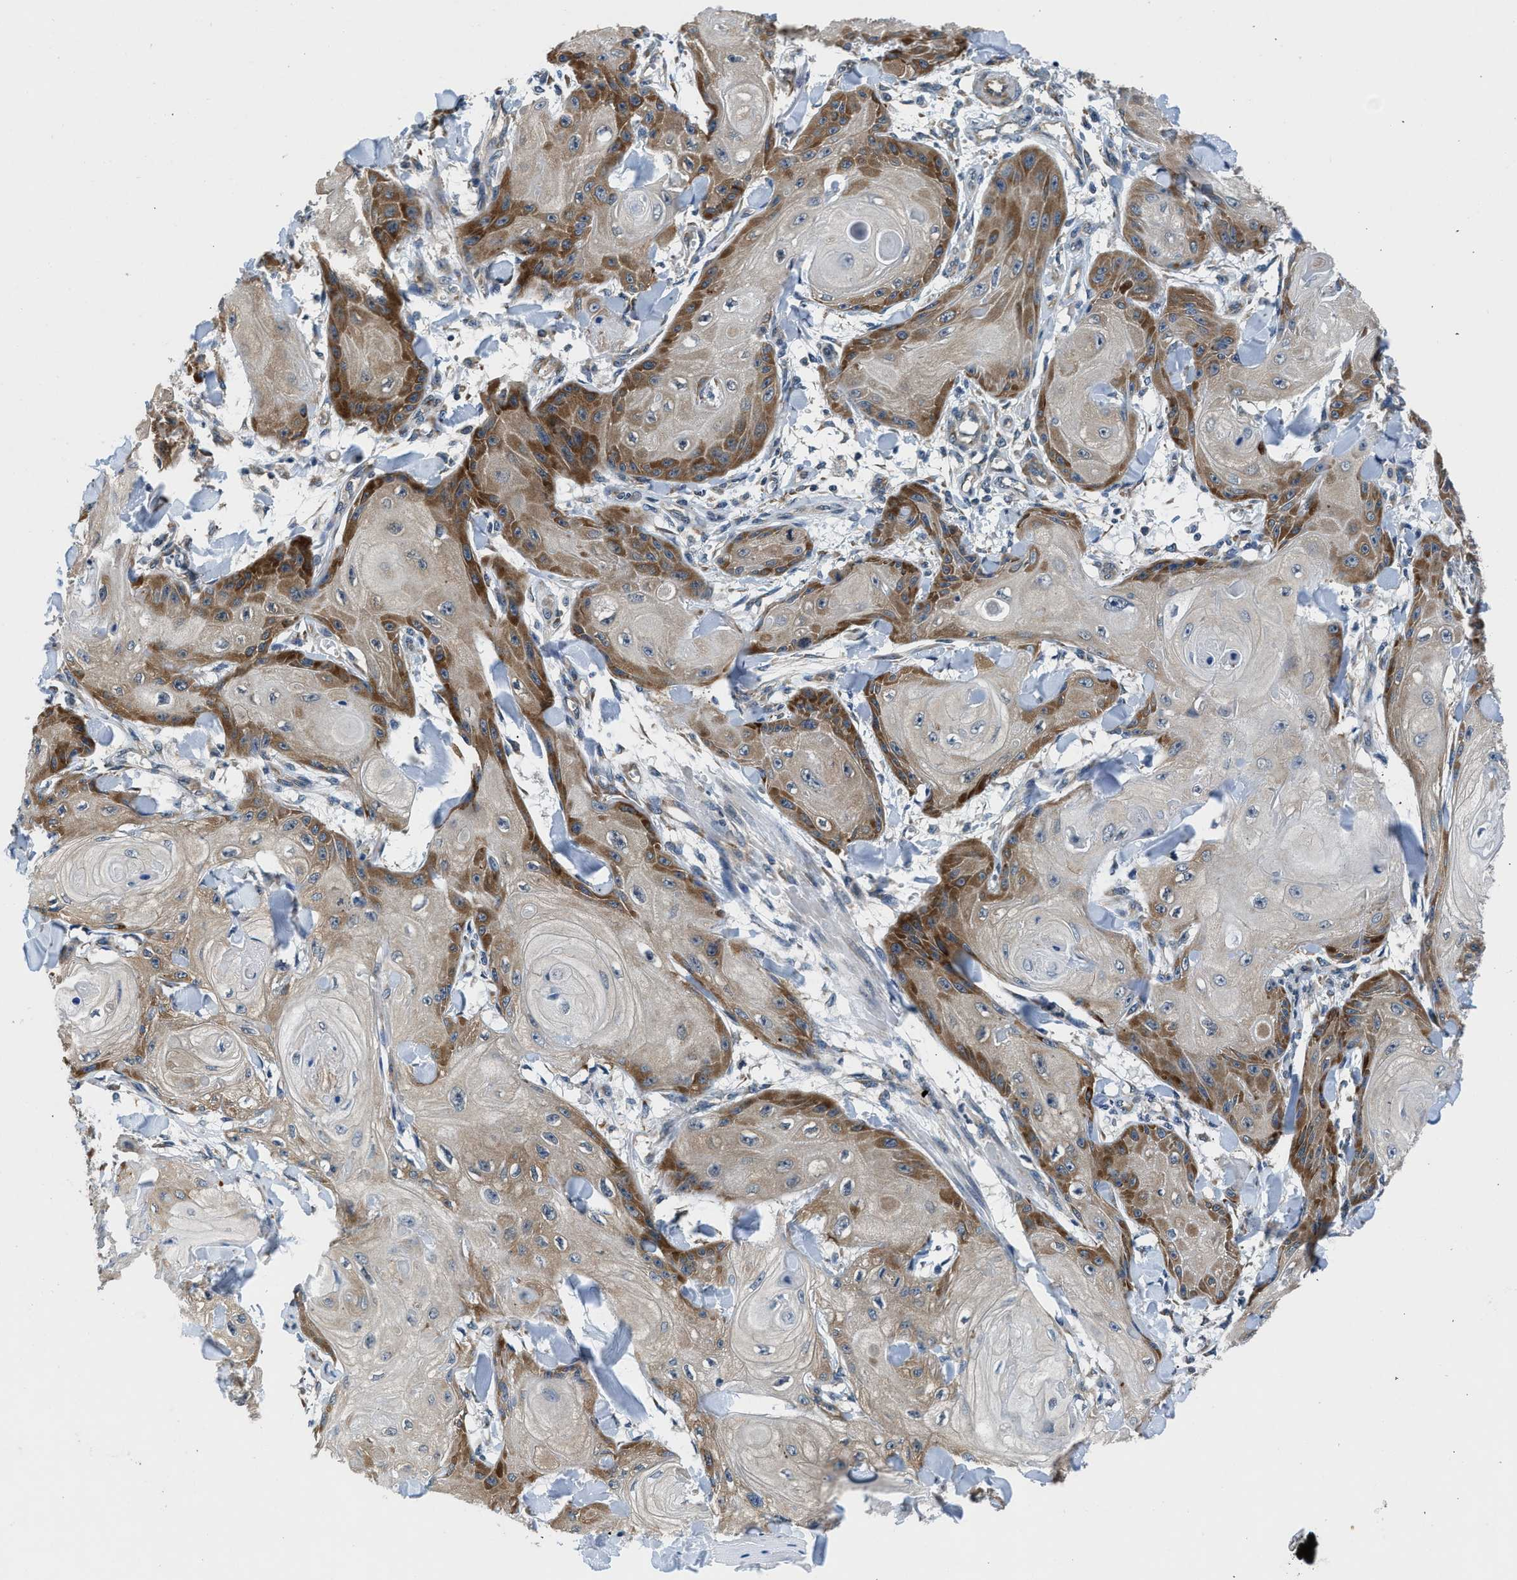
{"staining": {"intensity": "moderate", "quantity": ">75%", "location": "cytoplasmic/membranous"}, "tissue": "skin cancer", "cell_type": "Tumor cells", "image_type": "cancer", "snomed": [{"axis": "morphology", "description": "Squamous cell carcinoma, NOS"}, {"axis": "topography", "description": "Skin"}], "caption": "High-power microscopy captured an IHC histopathology image of skin cancer, revealing moderate cytoplasmic/membranous positivity in about >75% of tumor cells.", "gene": "PA2G4", "patient": {"sex": "male", "age": 74}}